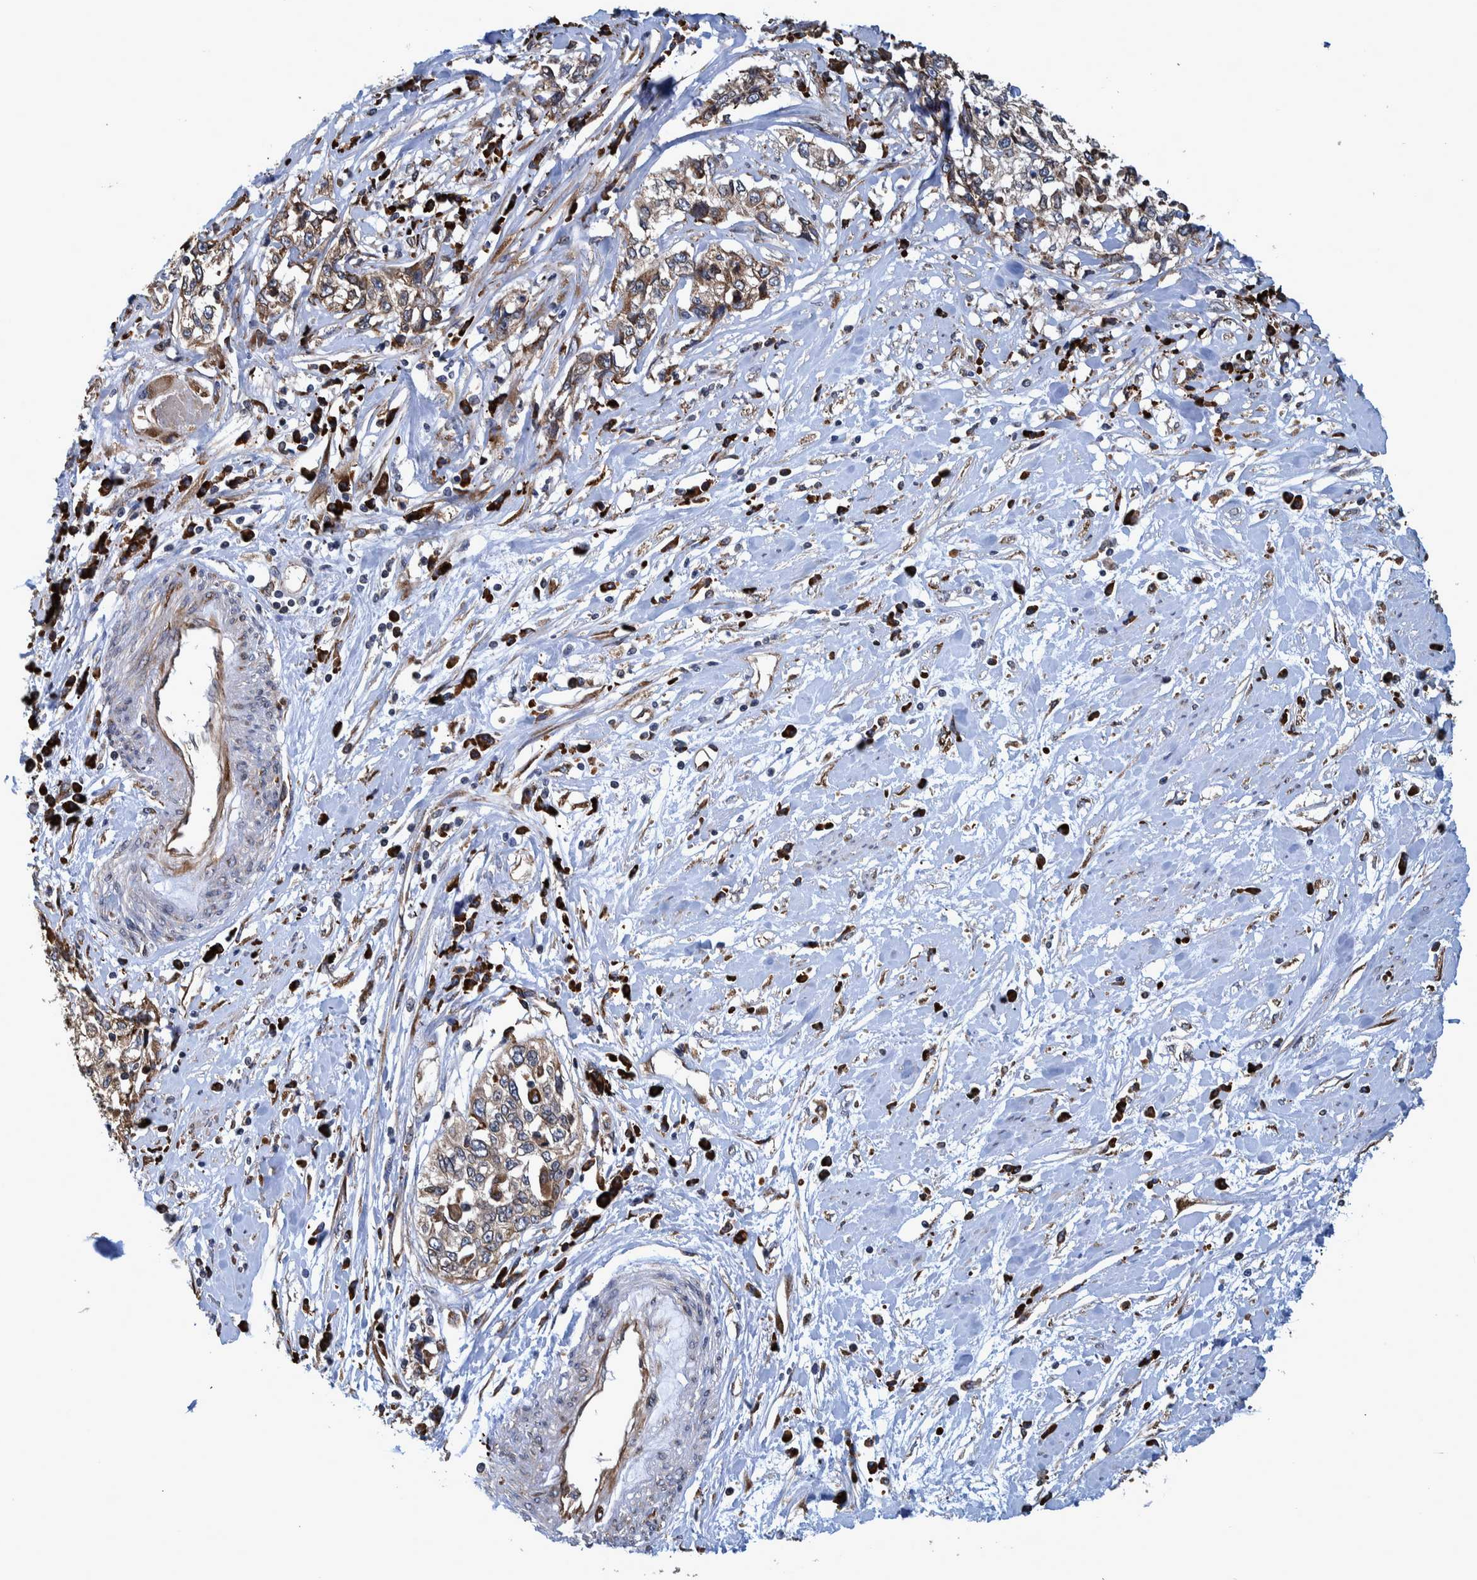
{"staining": {"intensity": "weak", "quantity": ">75%", "location": "cytoplasmic/membranous"}, "tissue": "cervical cancer", "cell_type": "Tumor cells", "image_type": "cancer", "snomed": [{"axis": "morphology", "description": "Squamous cell carcinoma, NOS"}, {"axis": "topography", "description": "Cervix"}], "caption": "Squamous cell carcinoma (cervical) tissue demonstrates weak cytoplasmic/membranous positivity in about >75% of tumor cells, visualized by immunohistochemistry. The staining is performed using DAB brown chromogen to label protein expression. The nuclei are counter-stained blue using hematoxylin.", "gene": "SPAG5", "patient": {"sex": "female", "age": 57}}